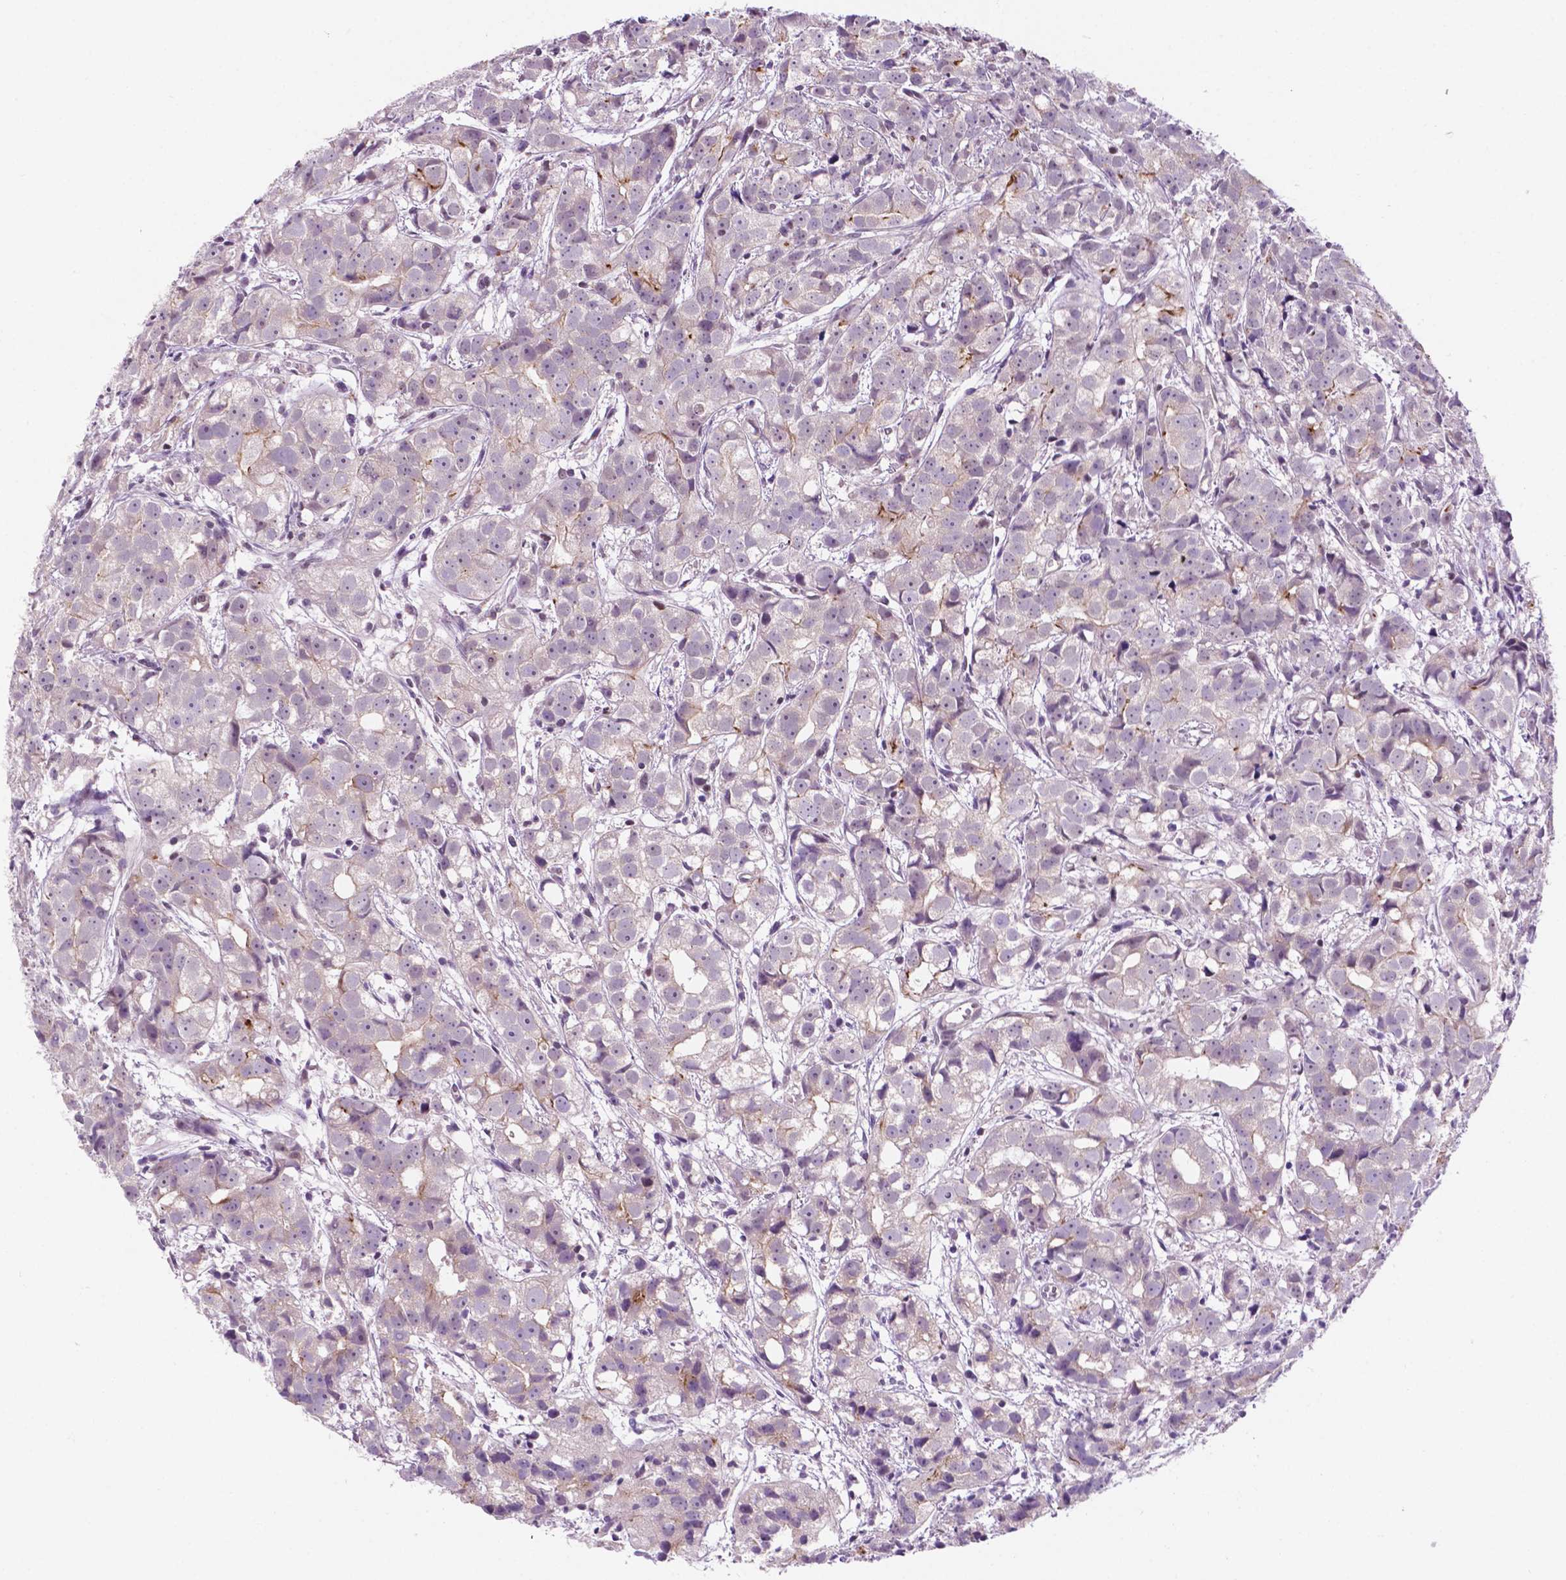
{"staining": {"intensity": "moderate", "quantity": "<25%", "location": "cytoplasmic/membranous"}, "tissue": "prostate cancer", "cell_type": "Tumor cells", "image_type": "cancer", "snomed": [{"axis": "morphology", "description": "Adenocarcinoma, High grade"}, {"axis": "topography", "description": "Prostate"}], "caption": "Immunohistochemical staining of adenocarcinoma (high-grade) (prostate) demonstrates low levels of moderate cytoplasmic/membranous staining in about <25% of tumor cells.", "gene": "FAM50B", "patient": {"sex": "male", "age": 68}}